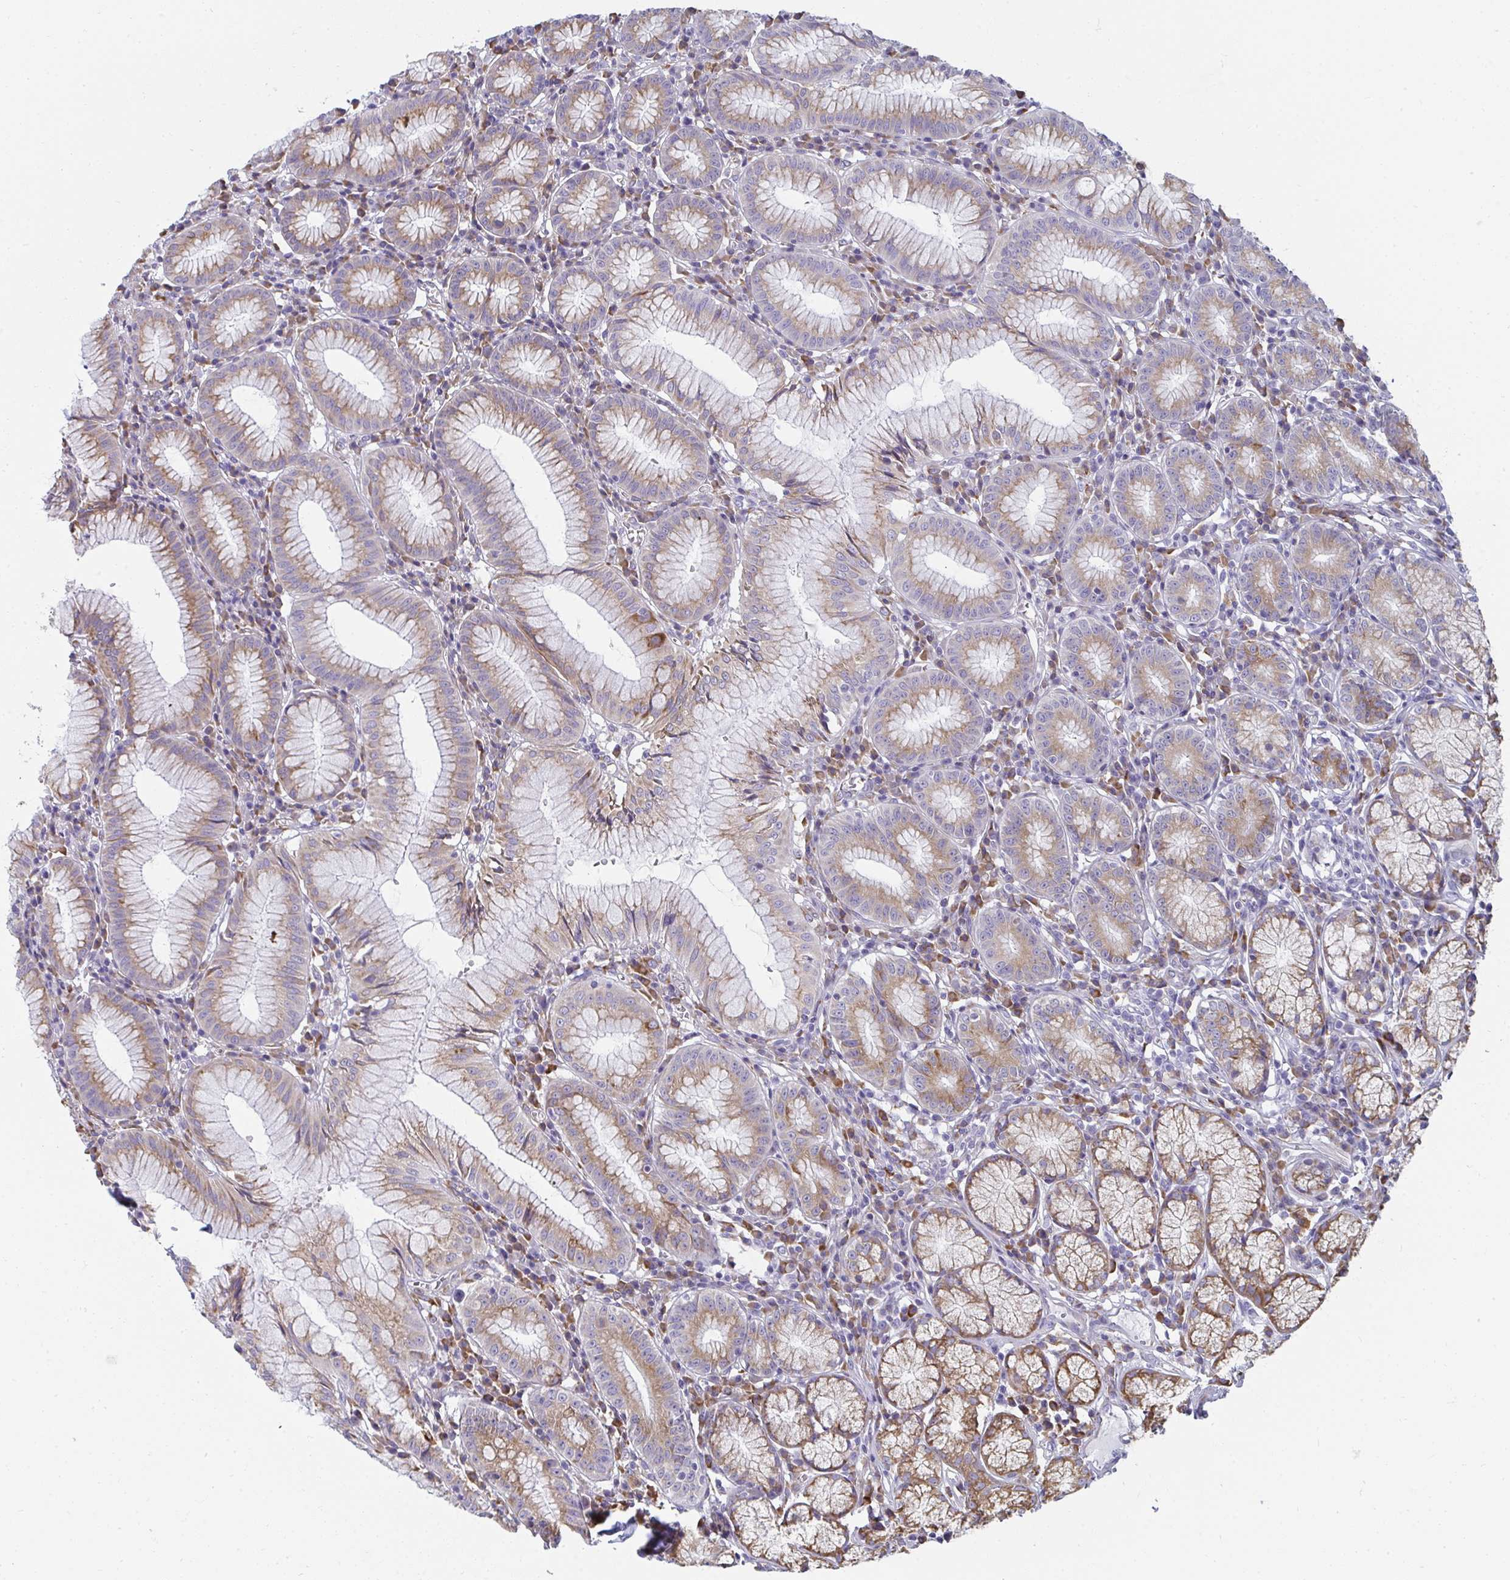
{"staining": {"intensity": "moderate", "quantity": "25%-75%", "location": "cytoplasmic/membranous"}, "tissue": "stomach", "cell_type": "Glandular cells", "image_type": "normal", "snomed": [{"axis": "morphology", "description": "Normal tissue, NOS"}, {"axis": "topography", "description": "Stomach"}], "caption": "The immunohistochemical stain shows moderate cytoplasmic/membranous staining in glandular cells of normal stomach. Immunohistochemistry (ihc) stains the protein of interest in brown and the nuclei are stained blue.", "gene": "SHROOM1", "patient": {"sex": "male", "age": 55}}